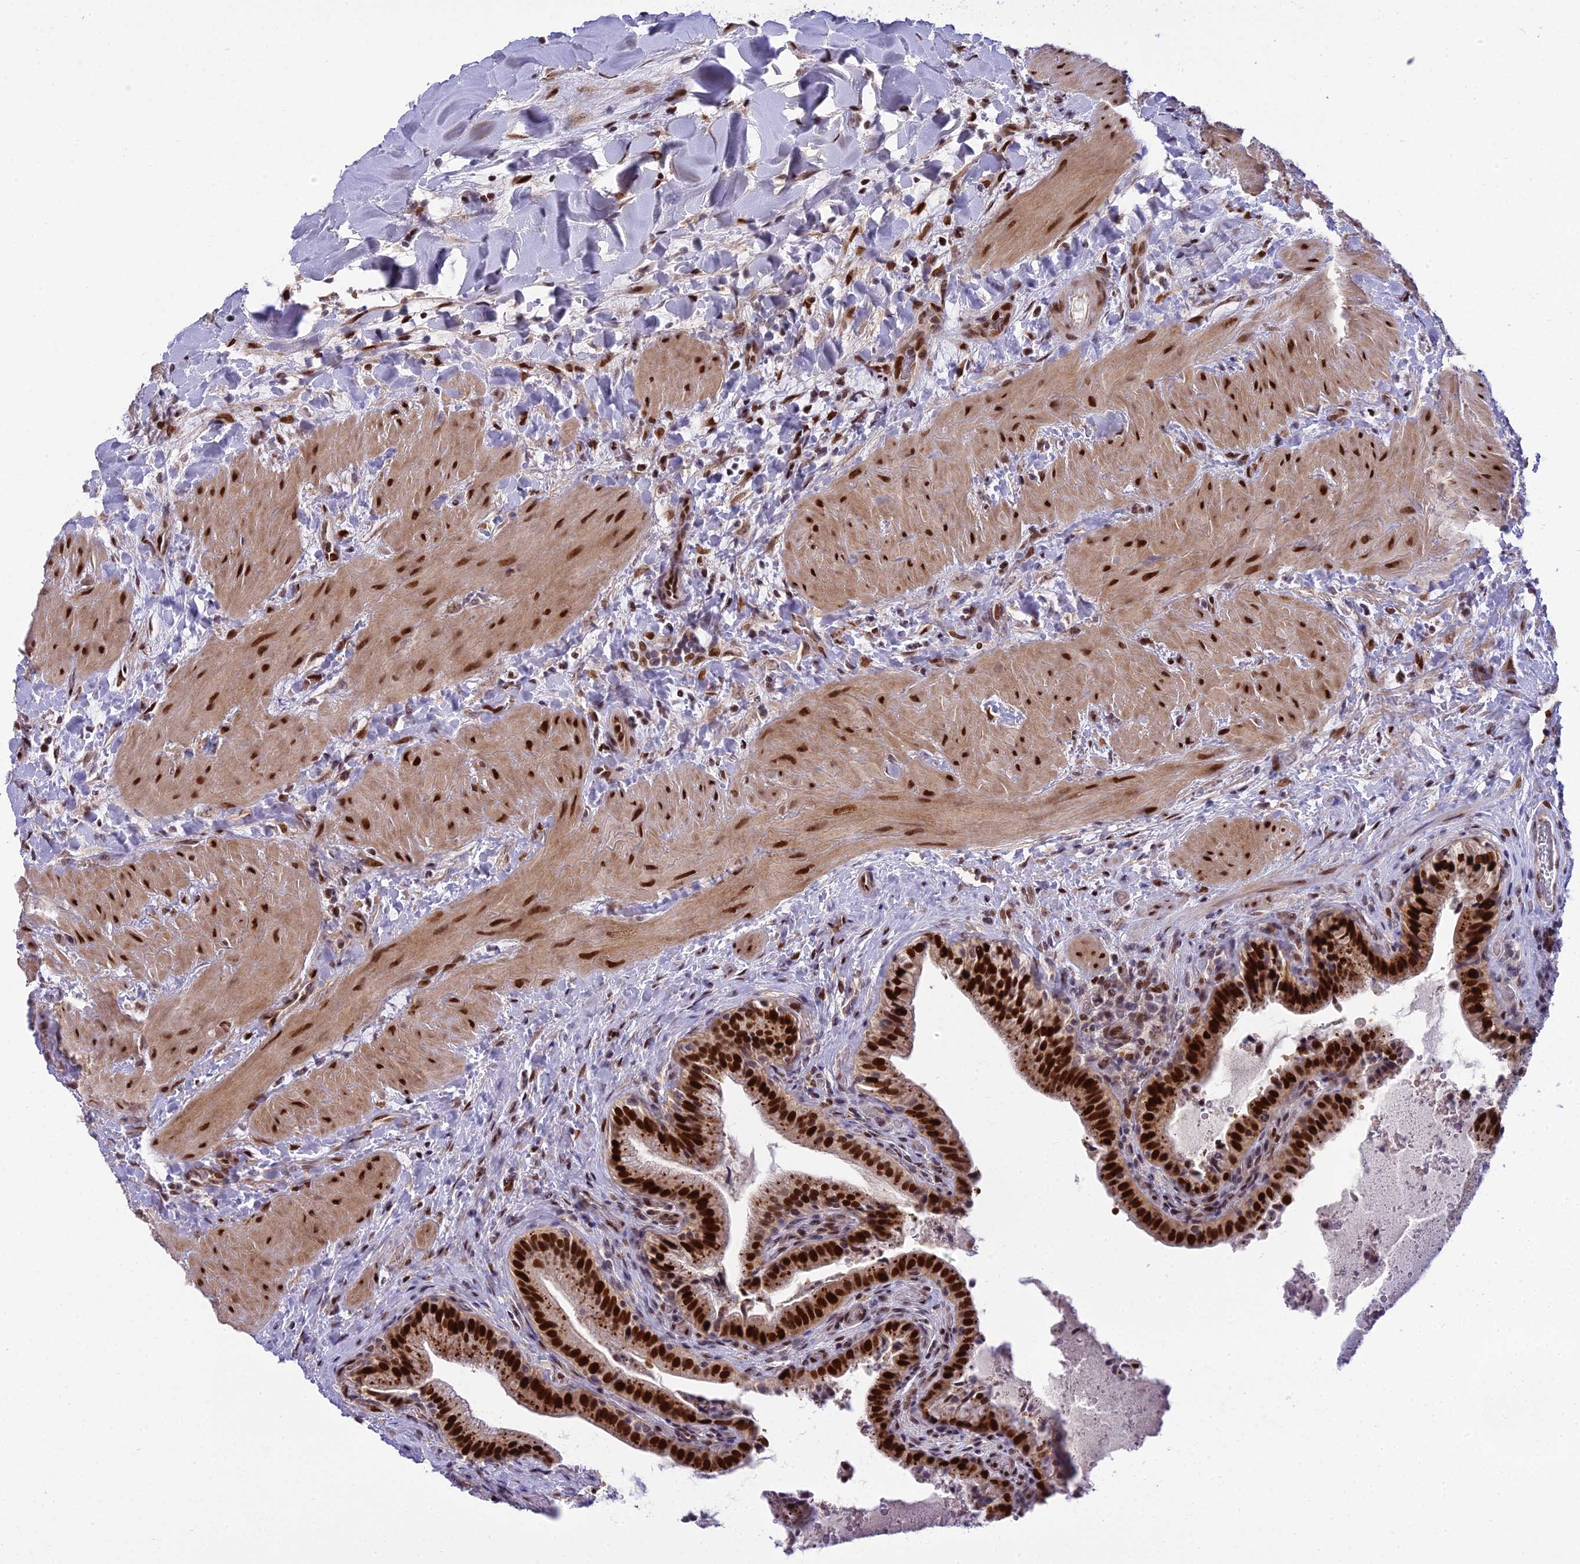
{"staining": {"intensity": "strong", "quantity": ">75%", "location": "cytoplasmic/membranous,nuclear"}, "tissue": "gallbladder", "cell_type": "Glandular cells", "image_type": "normal", "snomed": [{"axis": "morphology", "description": "Normal tissue, NOS"}, {"axis": "topography", "description": "Gallbladder"}], "caption": "Brown immunohistochemical staining in benign gallbladder demonstrates strong cytoplasmic/membranous,nuclear positivity in approximately >75% of glandular cells.", "gene": "ZNF707", "patient": {"sex": "male", "age": 24}}